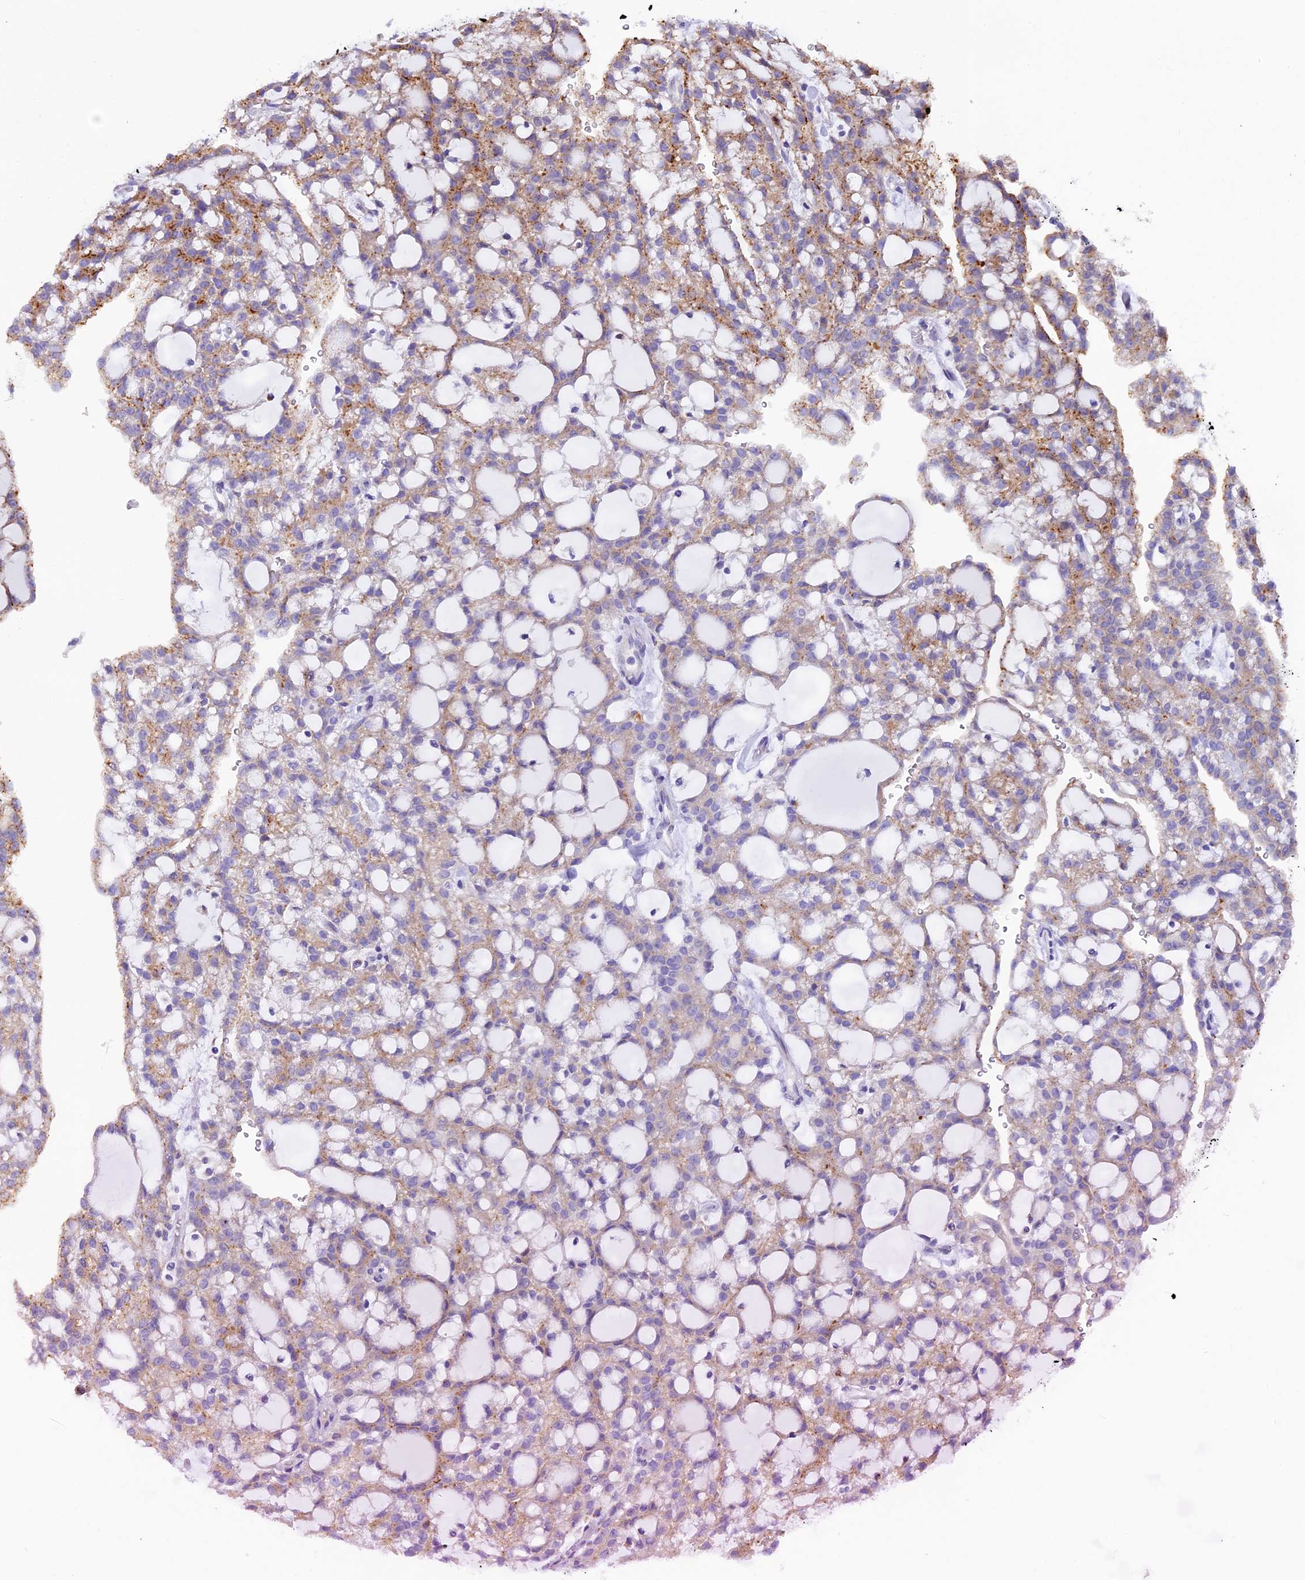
{"staining": {"intensity": "moderate", "quantity": "25%-75%", "location": "cytoplasmic/membranous"}, "tissue": "renal cancer", "cell_type": "Tumor cells", "image_type": "cancer", "snomed": [{"axis": "morphology", "description": "Adenocarcinoma, NOS"}, {"axis": "topography", "description": "Kidney"}], "caption": "A brown stain labels moderate cytoplasmic/membranous positivity of a protein in human renal cancer (adenocarcinoma) tumor cells. (DAB IHC with brightfield microscopy, high magnification).", "gene": "THRSP", "patient": {"sex": "male", "age": 63}}